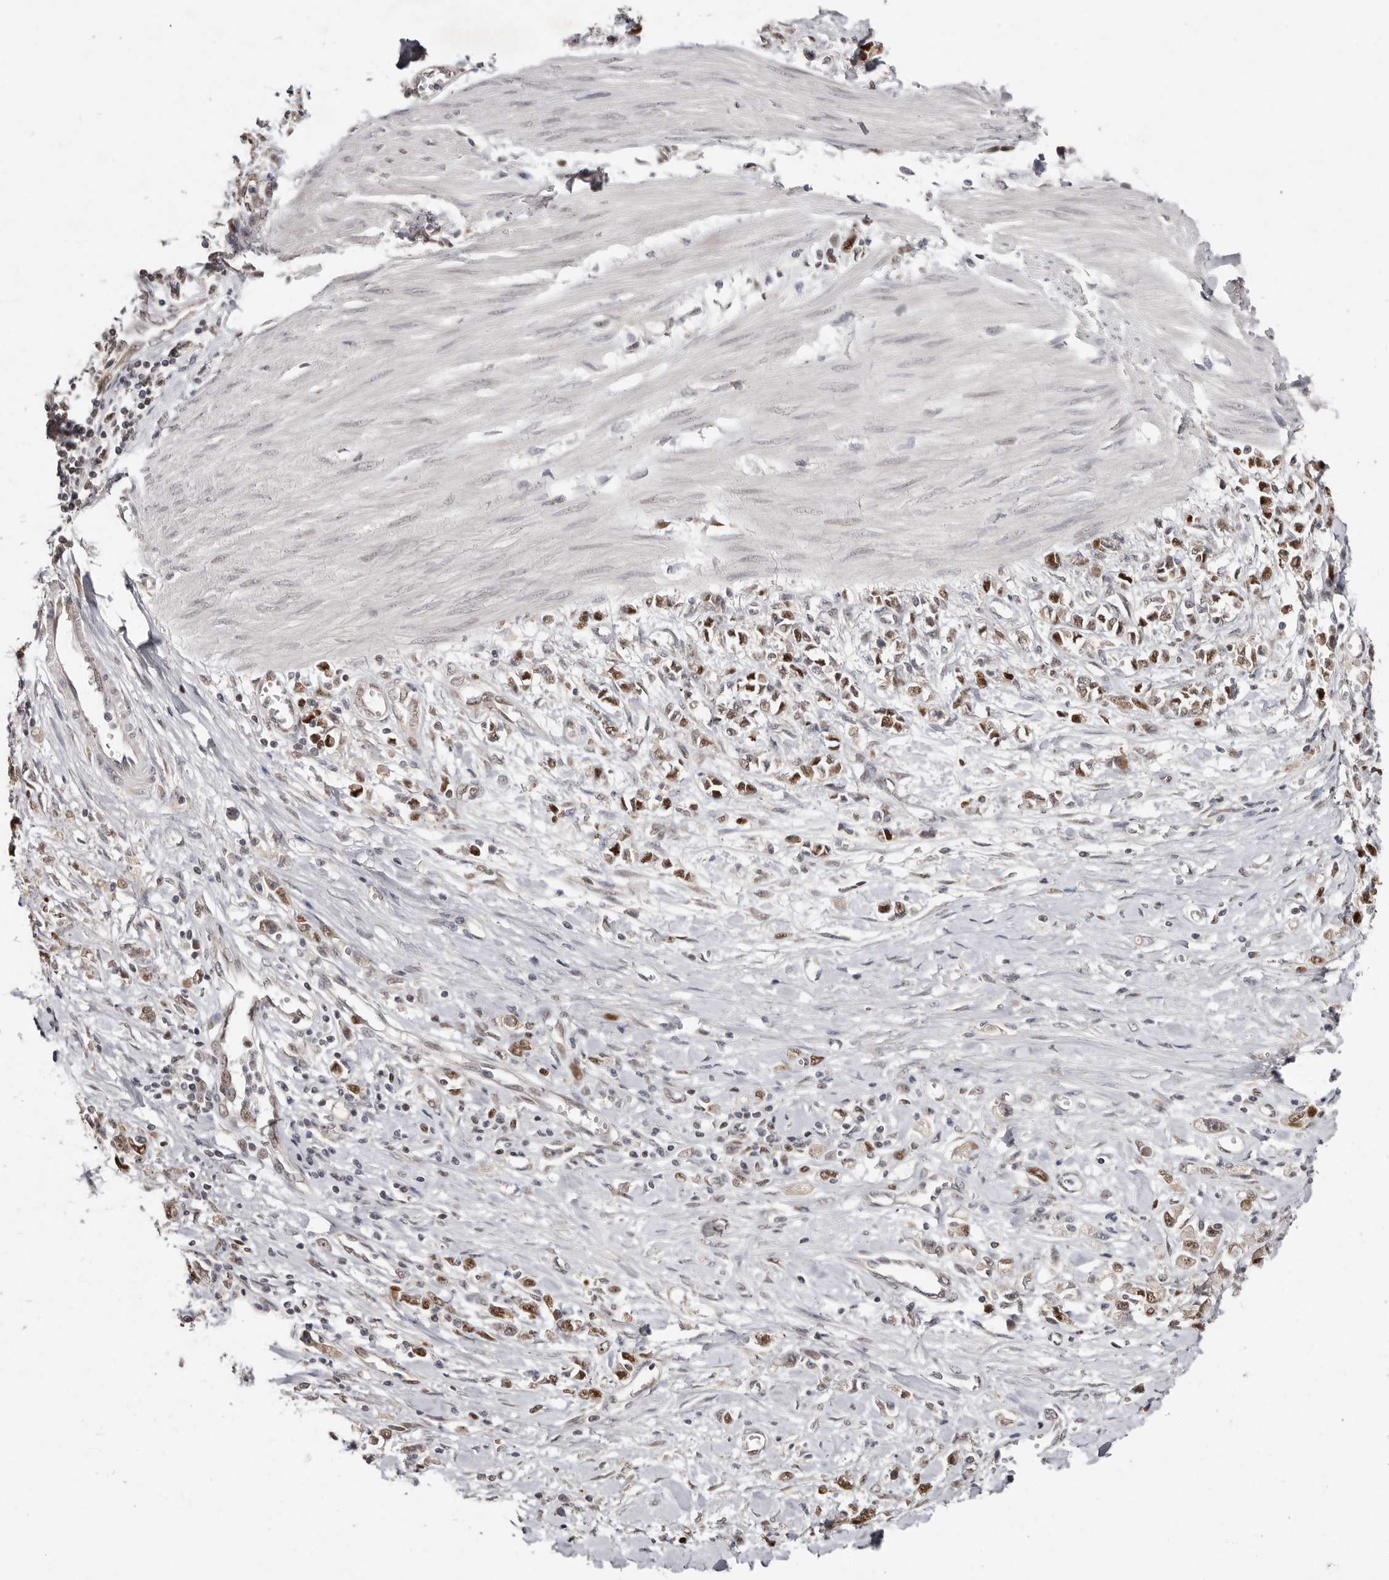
{"staining": {"intensity": "moderate", "quantity": "25%-75%", "location": "nuclear"}, "tissue": "stomach cancer", "cell_type": "Tumor cells", "image_type": "cancer", "snomed": [{"axis": "morphology", "description": "Adenocarcinoma, NOS"}, {"axis": "topography", "description": "Stomach"}], "caption": "DAB (3,3'-diaminobenzidine) immunohistochemical staining of human stomach cancer (adenocarcinoma) demonstrates moderate nuclear protein positivity in approximately 25%-75% of tumor cells. Using DAB (3,3'-diaminobenzidine) (brown) and hematoxylin (blue) stains, captured at high magnification using brightfield microscopy.", "gene": "KLF7", "patient": {"sex": "female", "age": 76}}